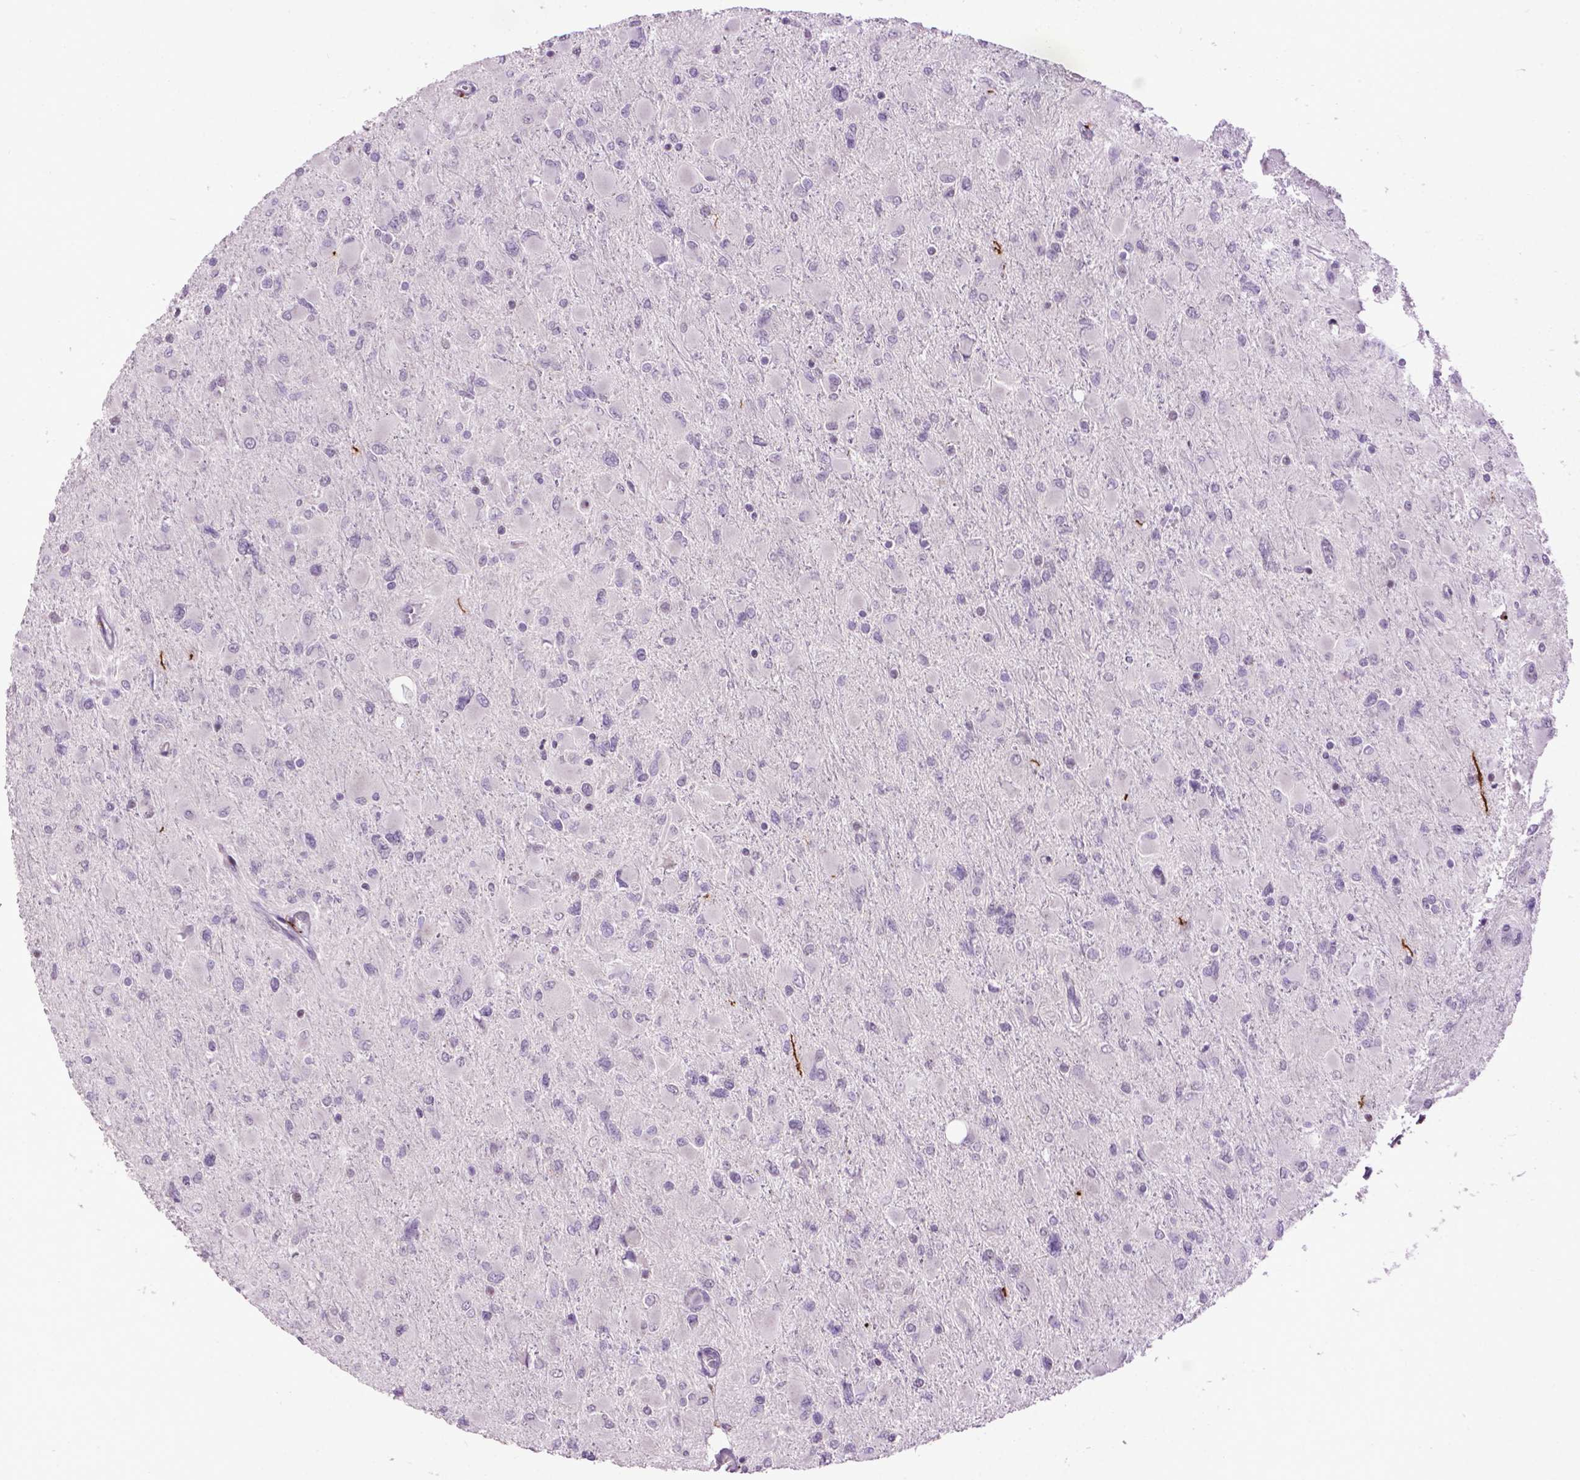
{"staining": {"intensity": "negative", "quantity": "none", "location": "none"}, "tissue": "glioma", "cell_type": "Tumor cells", "image_type": "cancer", "snomed": [{"axis": "morphology", "description": "Glioma, malignant, High grade"}, {"axis": "topography", "description": "Cerebral cortex"}], "caption": "An image of malignant high-grade glioma stained for a protein reveals no brown staining in tumor cells.", "gene": "TH", "patient": {"sex": "female", "age": 36}}